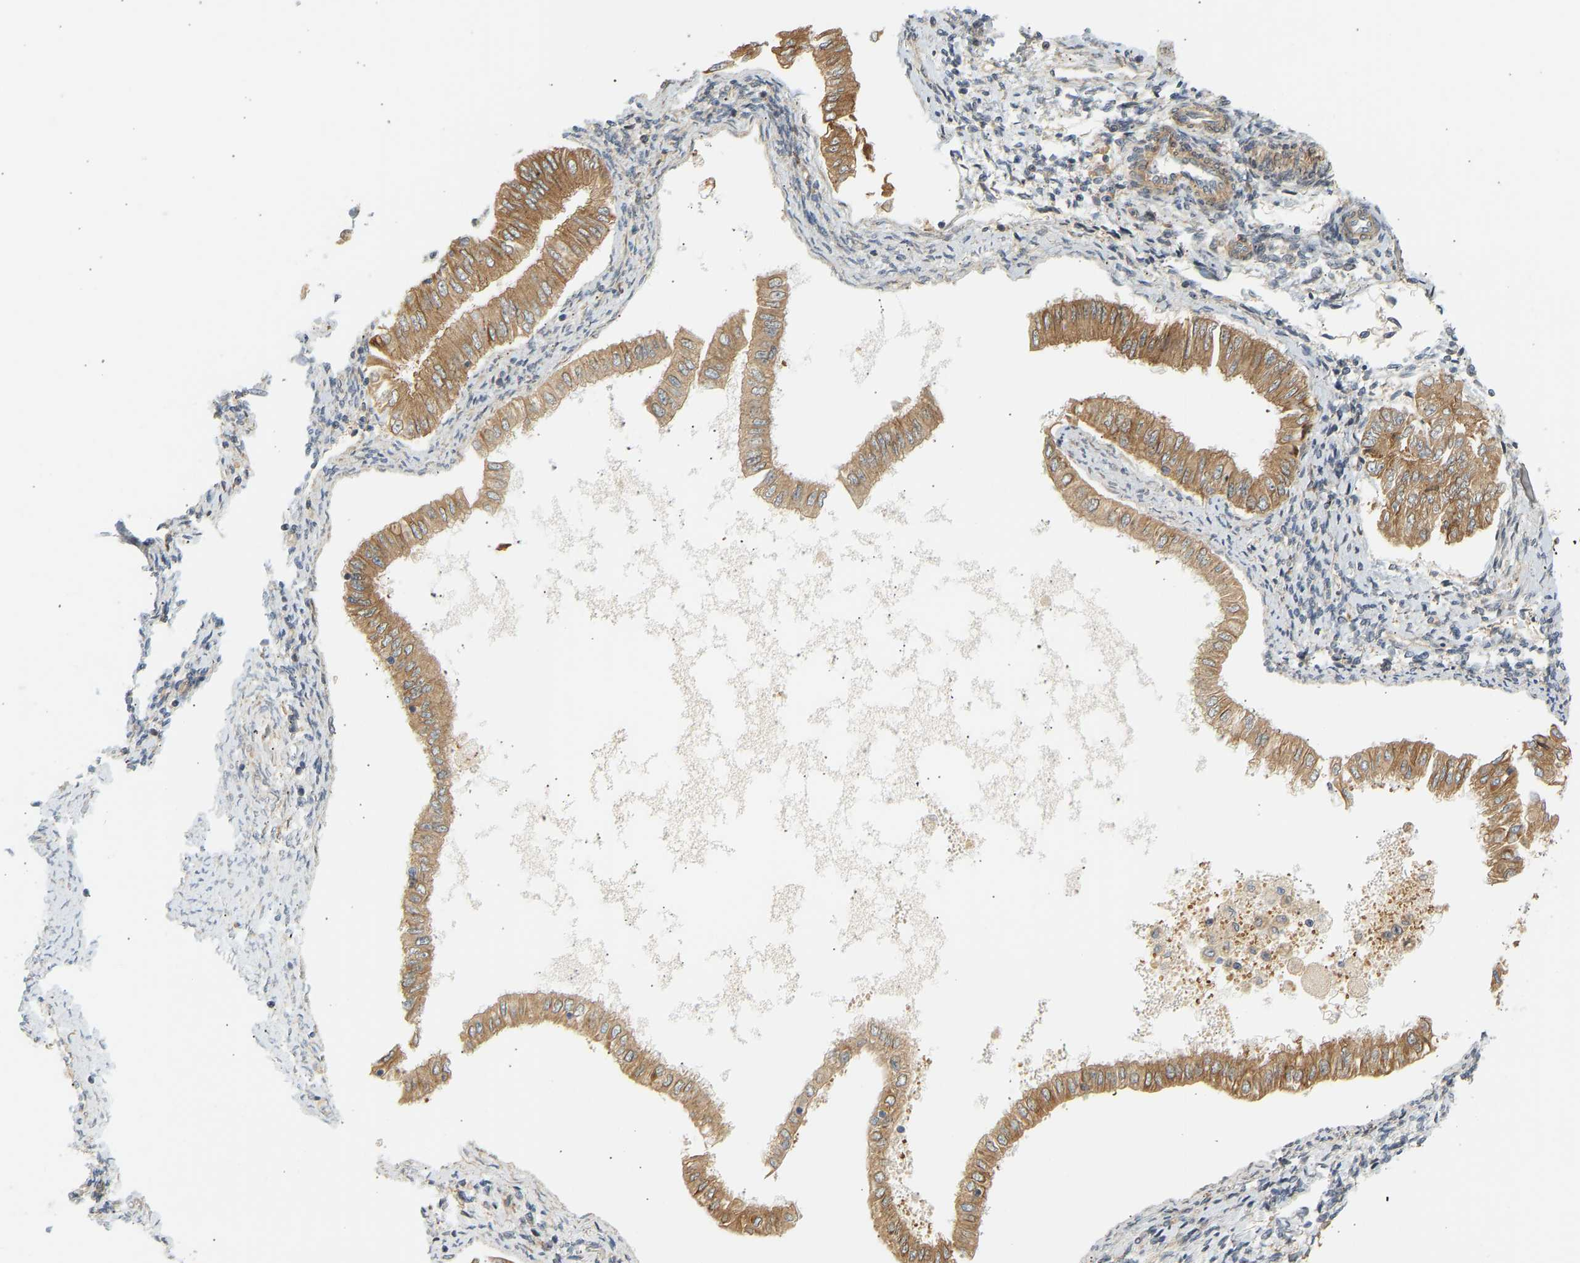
{"staining": {"intensity": "moderate", "quantity": ">75%", "location": "cytoplasmic/membranous"}, "tissue": "endometrial cancer", "cell_type": "Tumor cells", "image_type": "cancer", "snomed": [{"axis": "morphology", "description": "Adenocarcinoma, NOS"}, {"axis": "topography", "description": "Endometrium"}], "caption": "Brown immunohistochemical staining in human endometrial adenocarcinoma shows moderate cytoplasmic/membranous expression in about >75% of tumor cells.", "gene": "CEP57", "patient": {"sex": "female", "age": 53}}